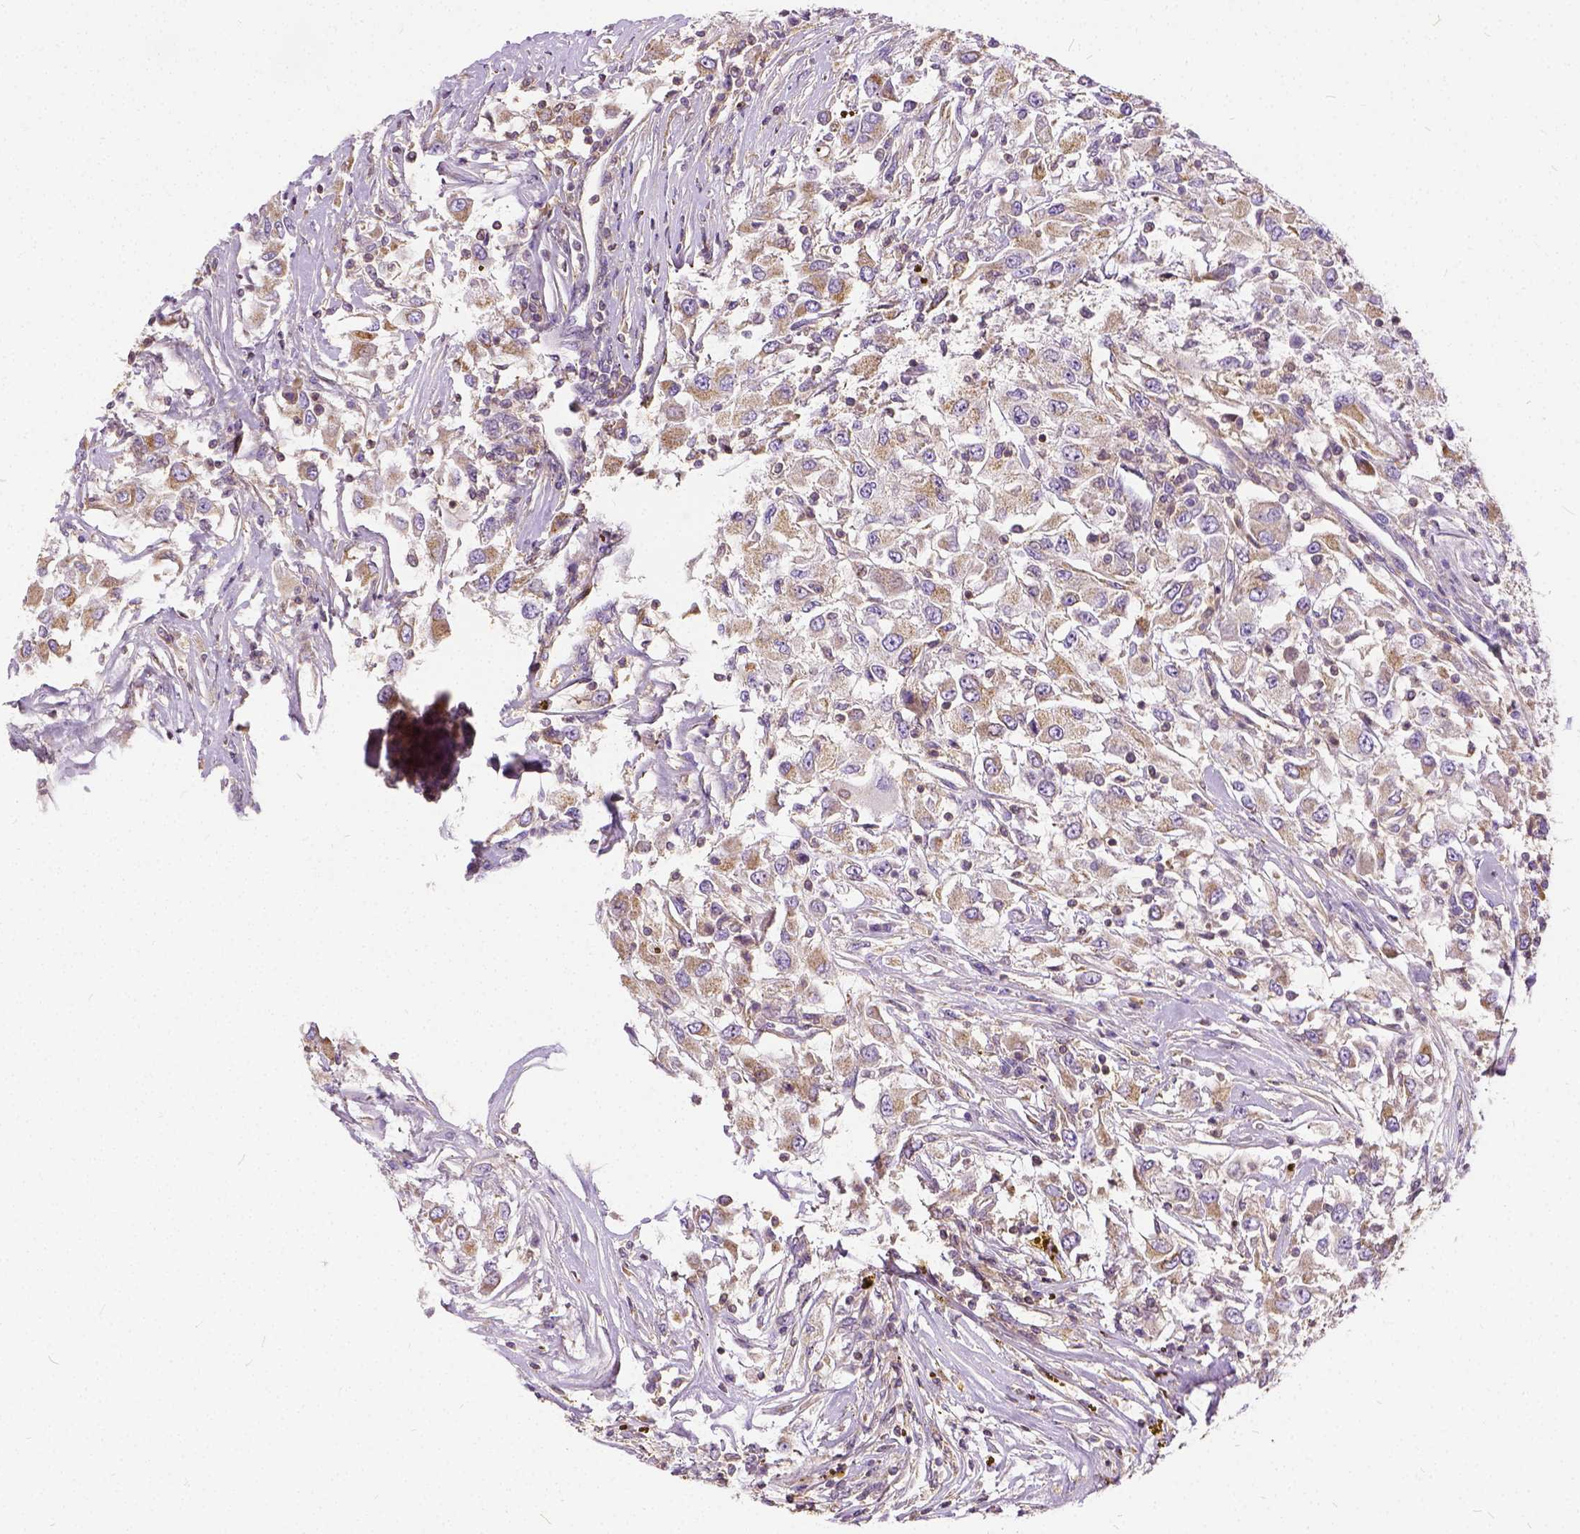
{"staining": {"intensity": "weak", "quantity": "25%-75%", "location": "cytoplasmic/membranous"}, "tissue": "renal cancer", "cell_type": "Tumor cells", "image_type": "cancer", "snomed": [{"axis": "morphology", "description": "Adenocarcinoma, NOS"}, {"axis": "topography", "description": "Kidney"}], "caption": "Immunohistochemistry (IHC) histopathology image of neoplastic tissue: renal cancer stained using immunohistochemistry (IHC) exhibits low levels of weak protein expression localized specifically in the cytoplasmic/membranous of tumor cells, appearing as a cytoplasmic/membranous brown color.", "gene": "CADM4", "patient": {"sex": "female", "age": 67}}